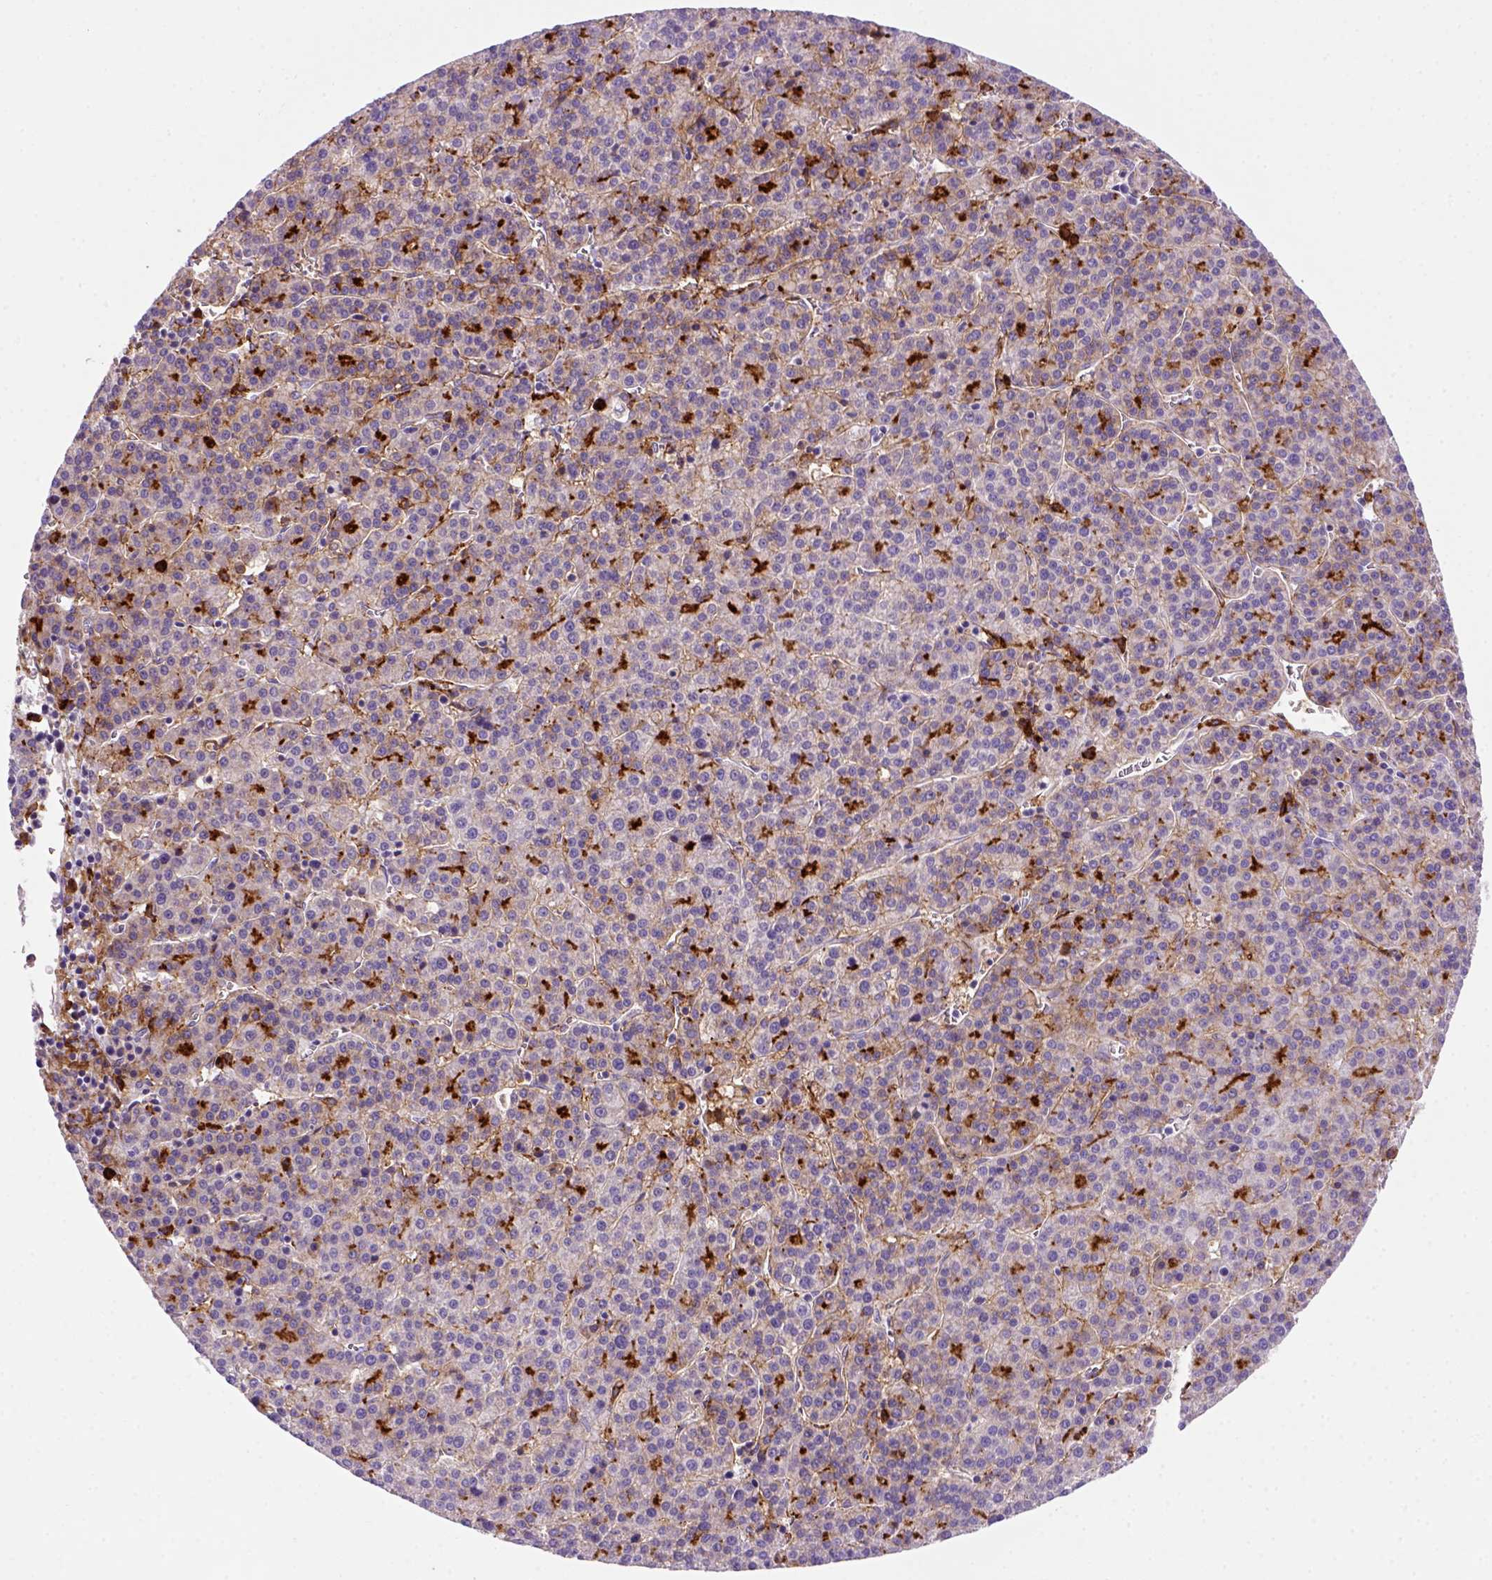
{"staining": {"intensity": "weak", "quantity": "<25%", "location": "cytoplasmic/membranous"}, "tissue": "liver cancer", "cell_type": "Tumor cells", "image_type": "cancer", "snomed": [{"axis": "morphology", "description": "Carcinoma, Hepatocellular, NOS"}, {"axis": "topography", "description": "Liver"}], "caption": "The image exhibits no significant staining in tumor cells of liver cancer (hepatocellular carcinoma).", "gene": "CD14", "patient": {"sex": "female", "age": 58}}